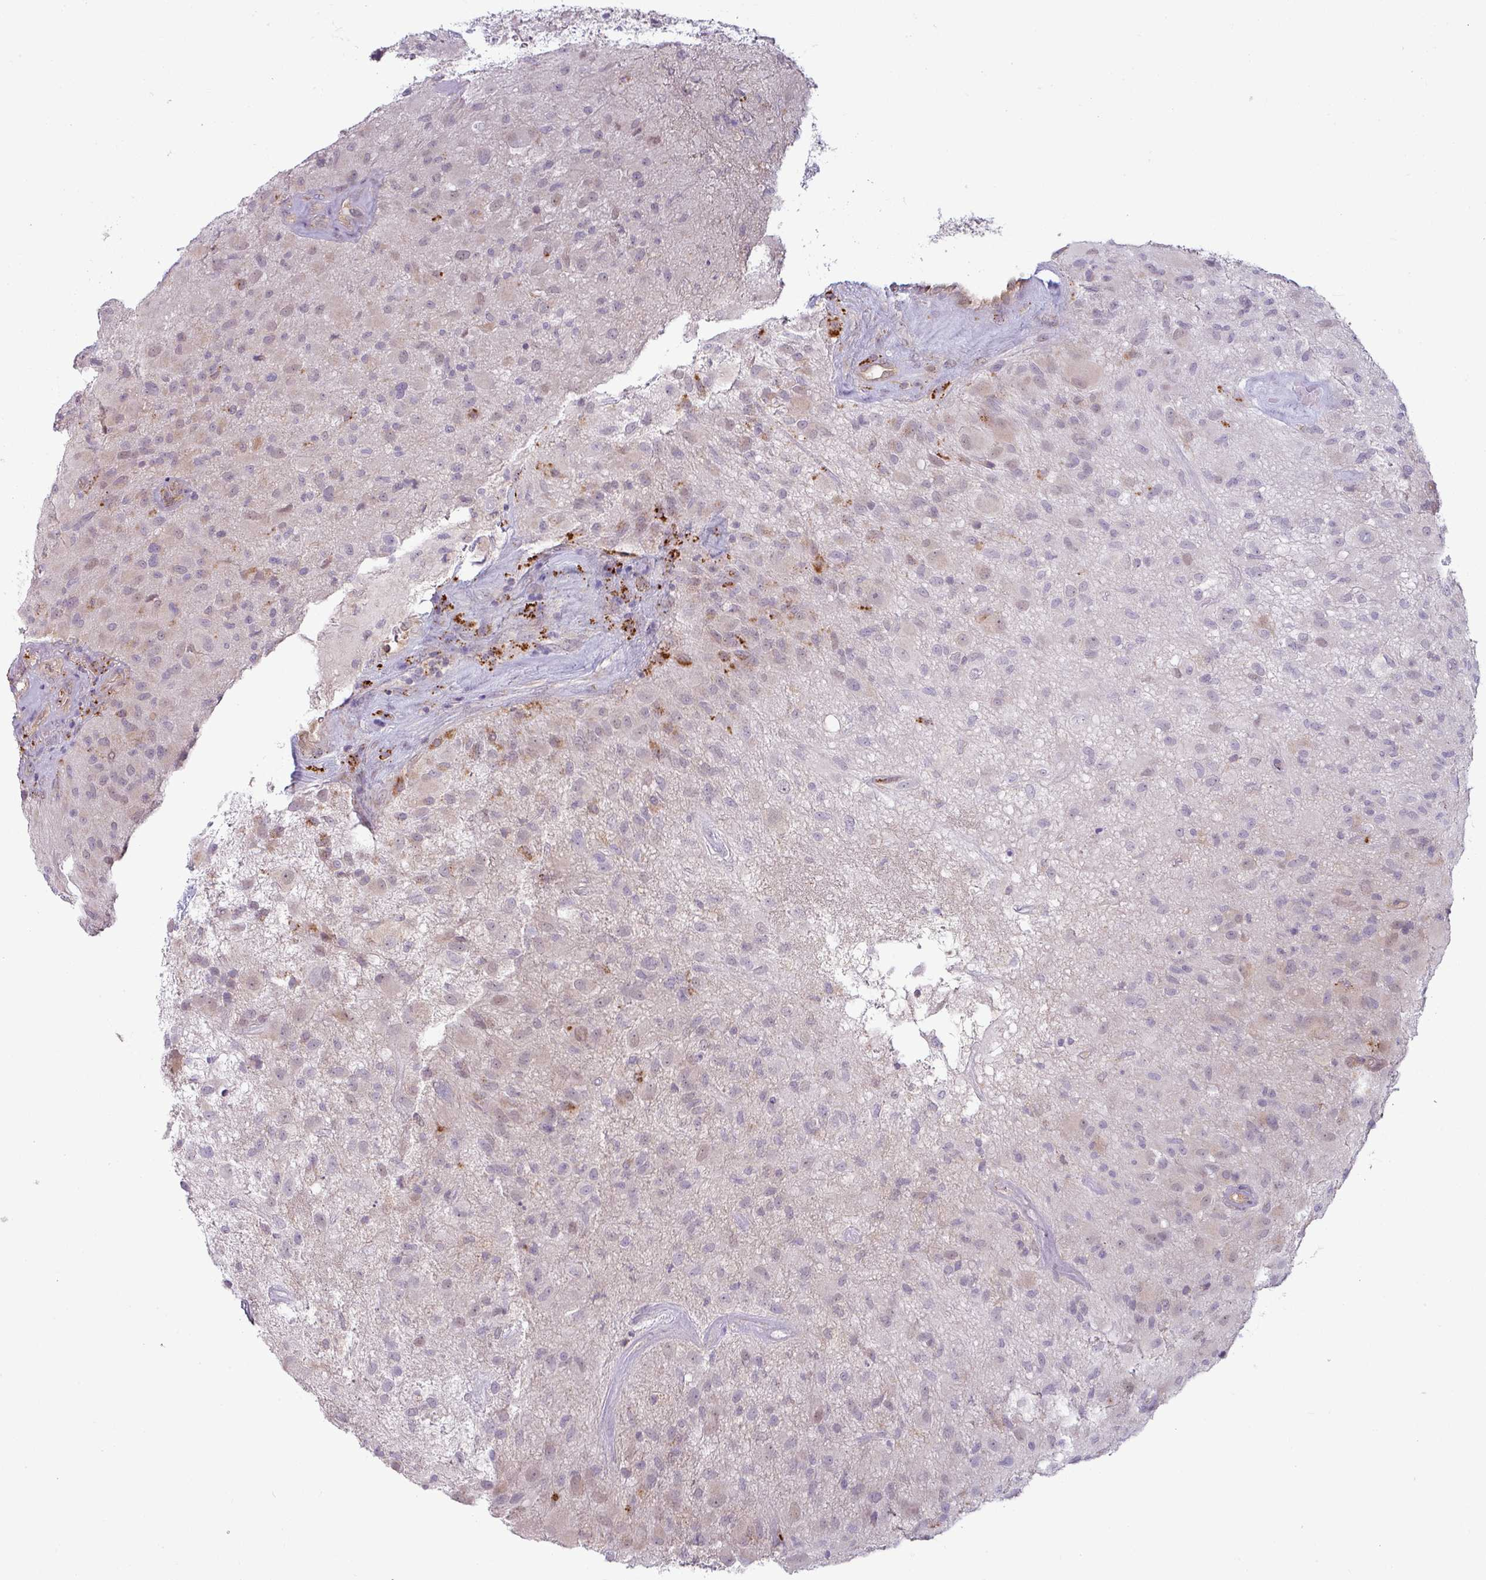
{"staining": {"intensity": "weak", "quantity": "<25%", "location": "nuclear"}, "tissue": "glioma", "cell_type": "Tumor cells", "image_type": "cancer", "snomed": [{"axis": "morphology", "description": "Glioma, malignant, High grade"}, {"axis": "topography", "description": "Brain"}], "caption": "Micrograph shows no significant protein positivity in tumor cells of malignant glioma (high-grade).", "gene": "CCDC144A", "patient": {"sex": "female", "age": 67}}